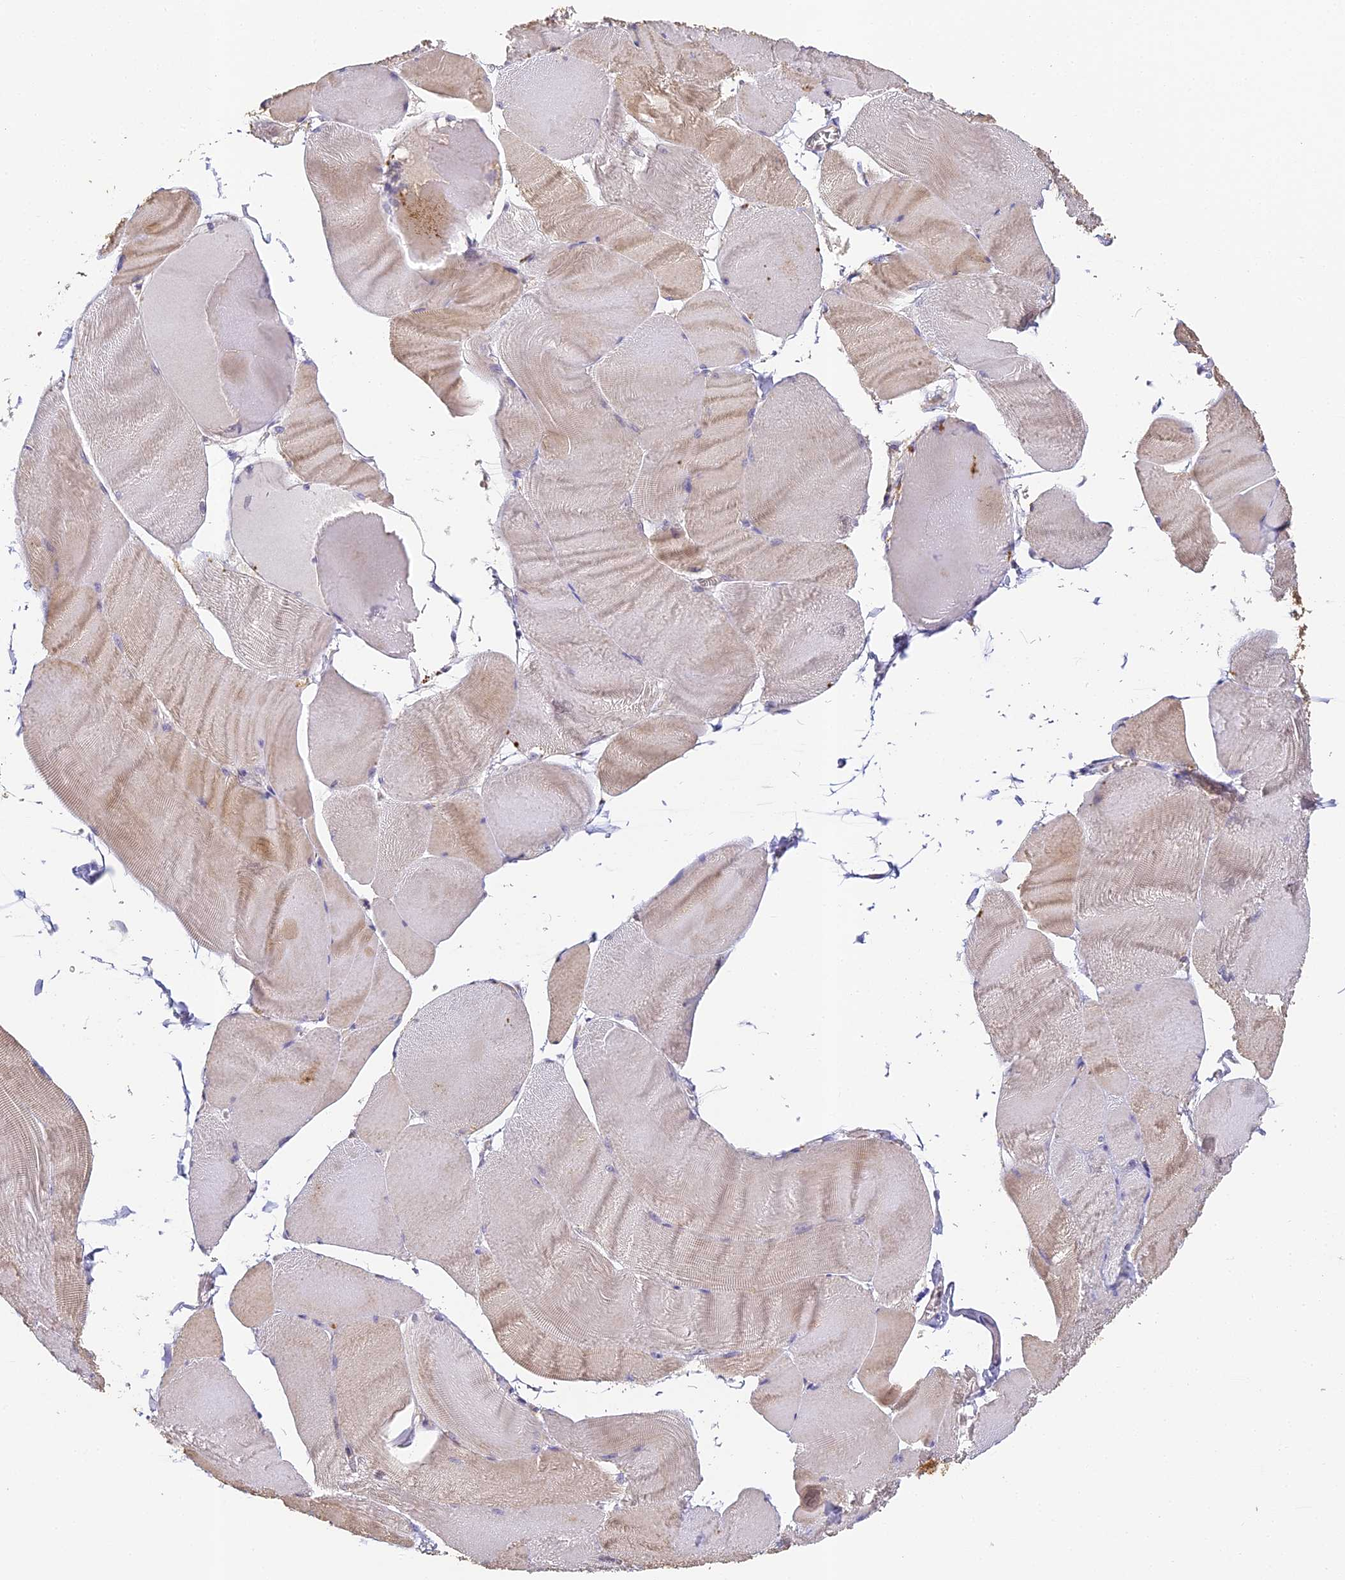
{"staining": {"intensity": "moderate", "quantity": "25%-75%", "location": "cytoplasmic/membranous"}, "tissue": "skeletal muscle", "cell_type": "Myocytes", "image_type": "normal", "snomed": [{"axis": "morphology", "description": "Normal tissue, NOS"}, {"axis": "morphology", "description": "Basal cell carcinoma"}, {"axis": "topography", "description": "Skeletal muscle"}], "caption": "Skeletal muscle stained with DAB immunohistochemistry (IHC) shows medium levels of moderate cytoplasmic/membranous positivity in about 25%-75% of myocytes.", "gene": "YAE1", "patient": {"sex": "female", "age": 64}}